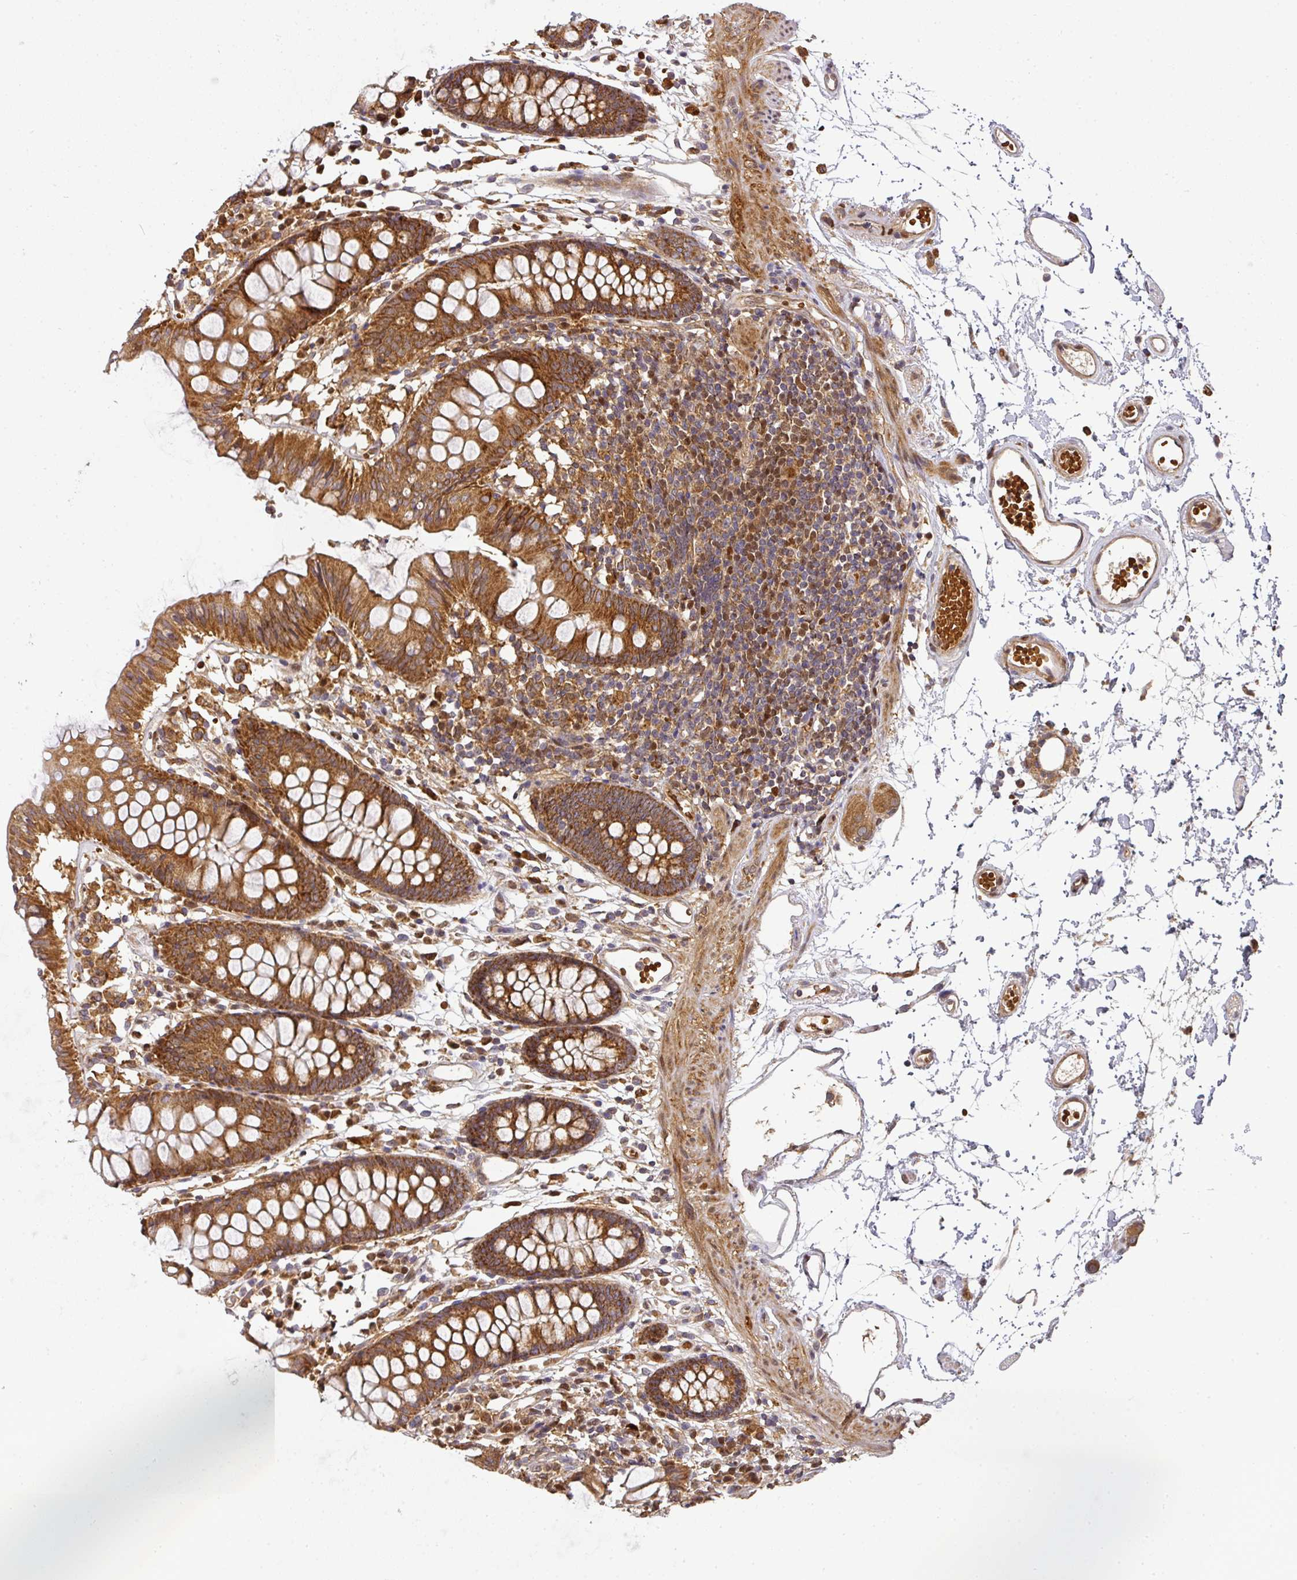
{"staining": {"intensity": "strong", "quantity": "25%-75%", "location": "cytoplasmic/membranous,nuclear"}, "tissue": "colon", "cell_type": "Endothelial cells", "image_type": "normal", "snomed": [{"axis": "morphology", "description": "Normal tissue, NOS"}, {"axis": "topography", "description": "Colon"}], "caption": "This photomicrograph demonstrates immunohistochemistry staining of normal colon, with high strong cytoplasmic/membranous,nuclear staining in approximately 25%-75% of endothelial cells.", "gene": "MALSU1", "patient": {"sex": "female", "age": 84}}